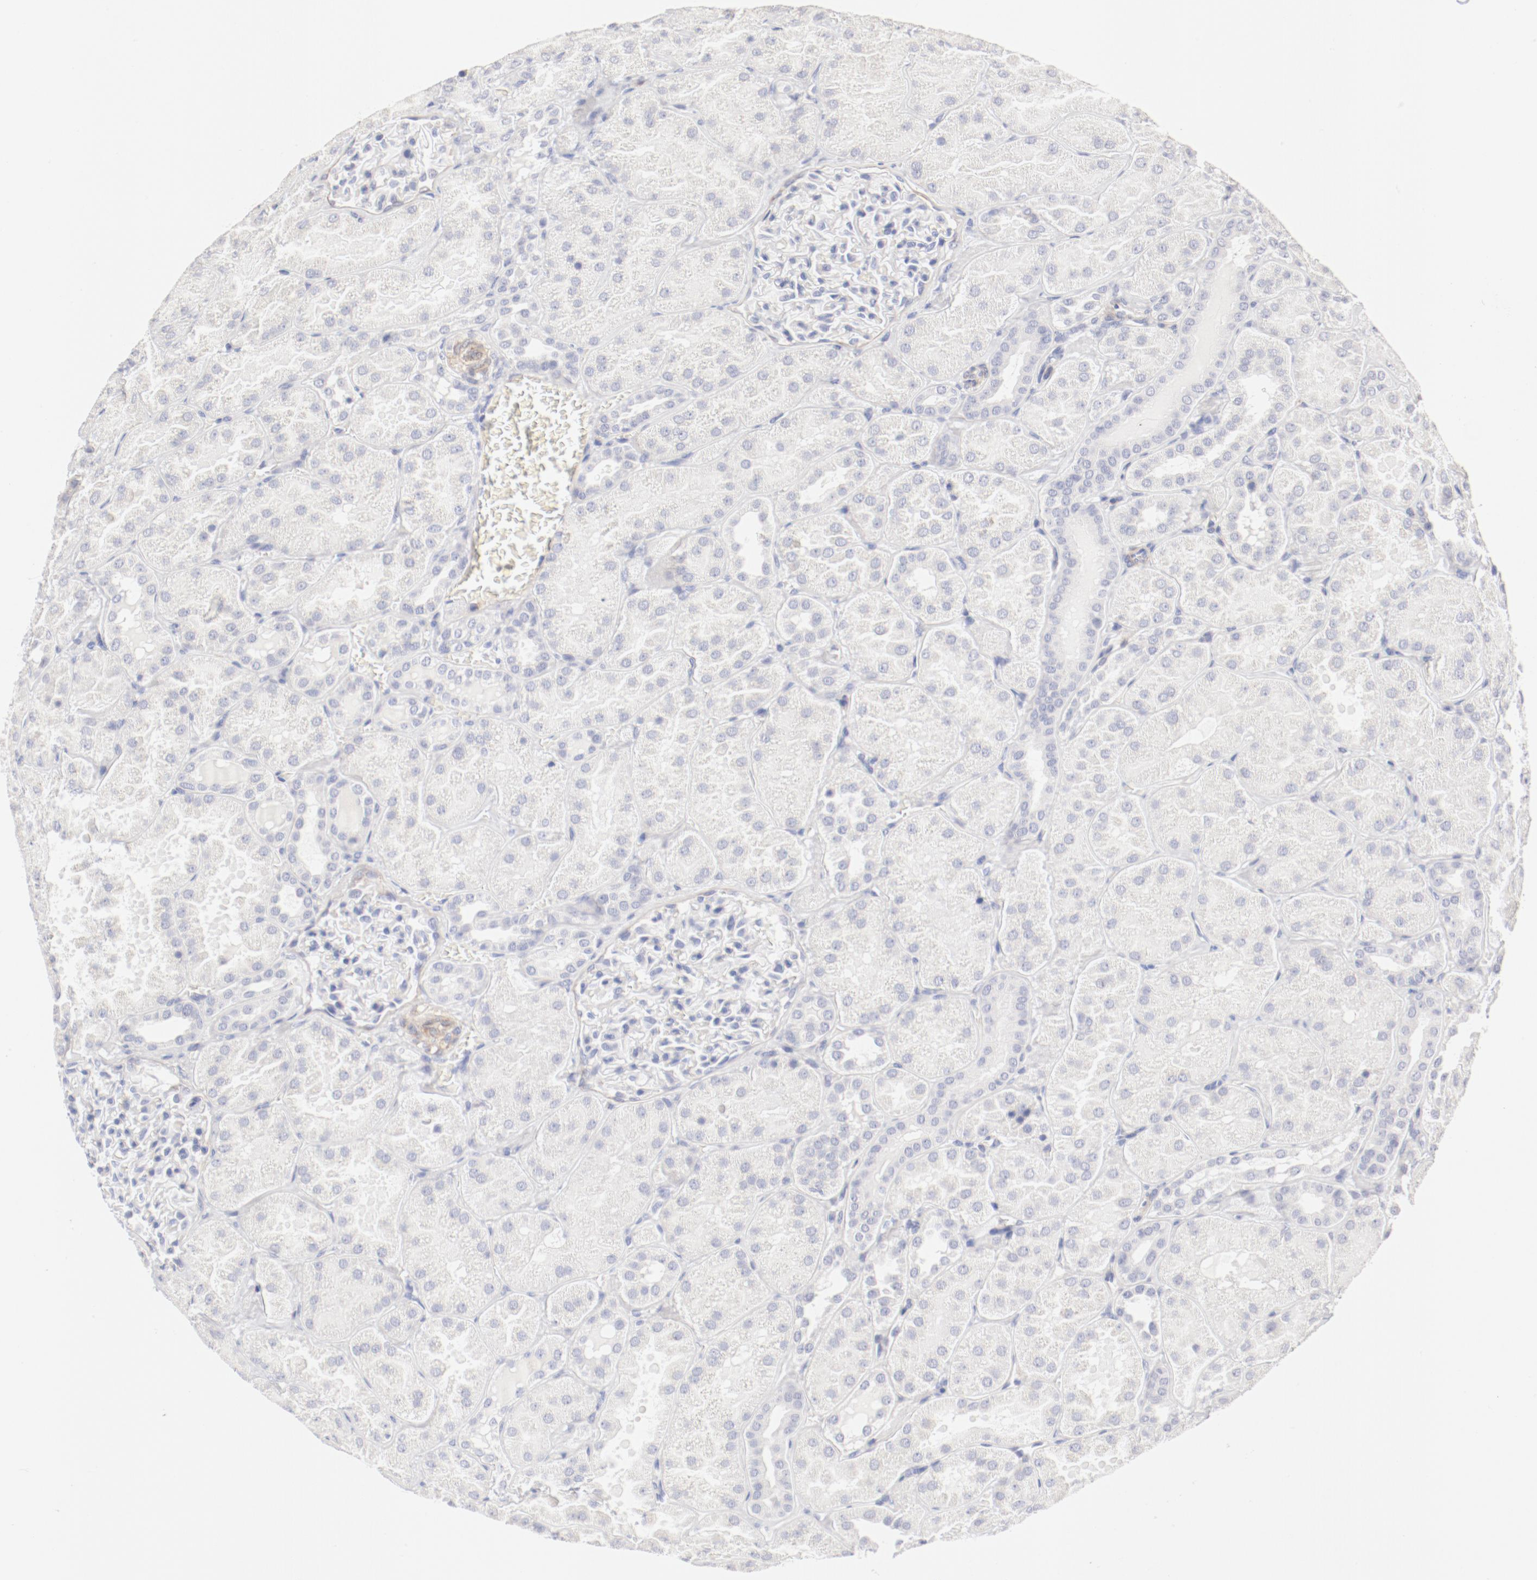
{"staining": {"intensity": "negative", "quantity": "none", "location": "none"}, "tissue": "kidney", "cell_type": "Cells in glomeruli", "image_type": "normal", "snomed": [{"axis": "morphology", "description": "Normal tissue, NOS"}, {"axis": "topography", "description": "Kidney"}], "caption": "Human kidney stained for a protein using immunohistochemistry displays no staining in cells in glomeruli.", "gene": "LAX1", "patient": {"sex": "male", "age": 28}}